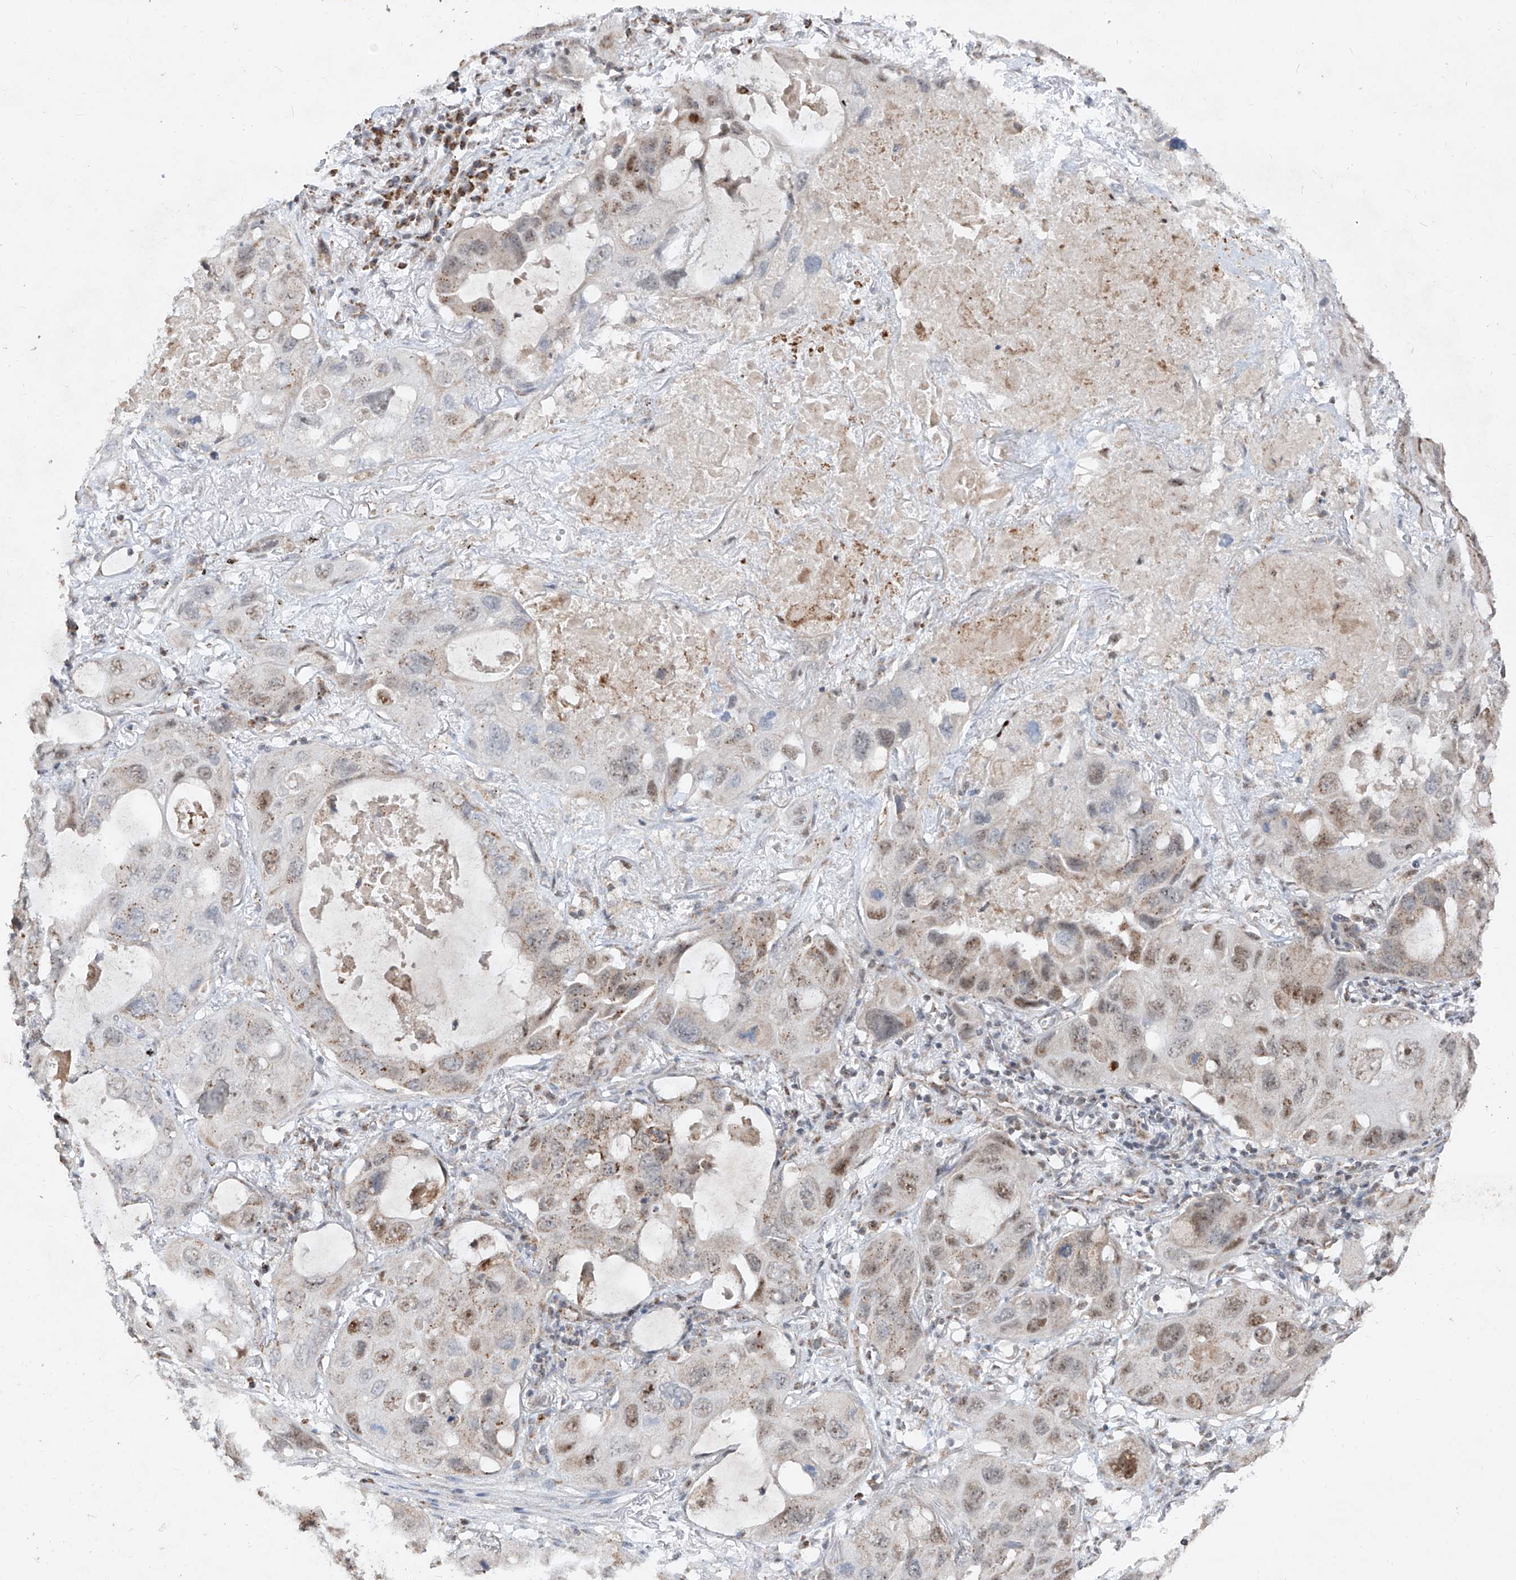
{"staining": {"intensity": "moderate", "quantity": "<25%", "location": "nuclear"}, "tissue": "lung cancer", "cell_type": "Tumor cells", "image_type": "cancer", "snomed": [{"axis": "morphology", "description": "Squamous cell carcinoma, NOS"}, {"axis": "topography", "description": "Lung"}], "caption": "A brown stain shows moderate nuclear expression of a protein in human lung cancer (squamous cell carcinoma) tumor cells. (Brightfield microscopy of DAB IHC at high magnification).", "gene": "NDUFB3", "patient": {"sex": "female", "age": 73}}